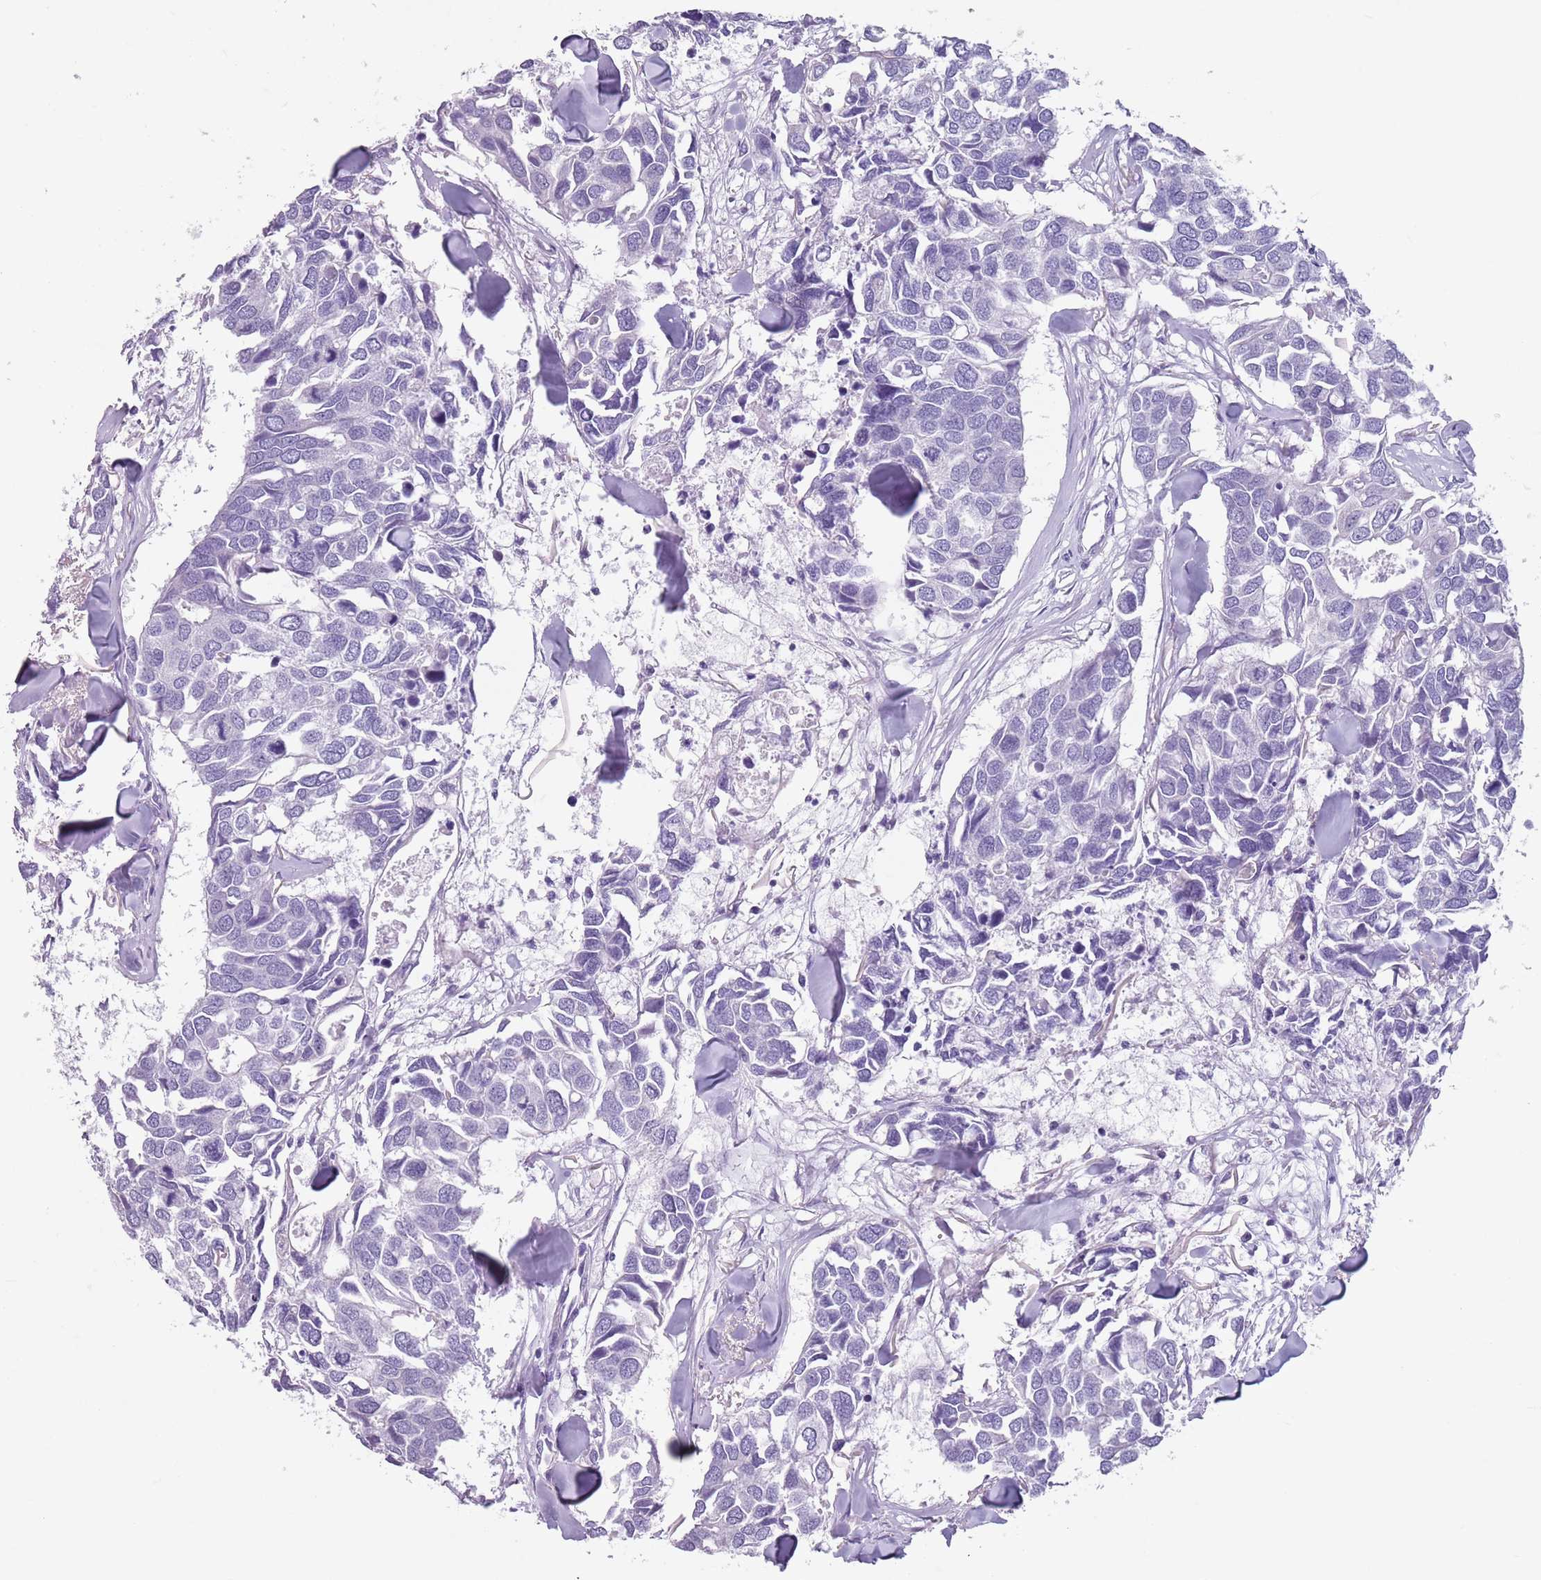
{"staining": {"intensity": "negative", "quantity": "none", "location": "none"}, "tissue": "breast cancer", "cell_type": "Tumor cells", "image_type": "cancer", "snomed": [{"axis": "morphology", "description": "Duct carcinoma"}, {"axis": "topography", "description": "Breast"}], "caption": "This histopathology image is of breast cancer stained with immunohistochemistry to label a protein in brown with the nuclei are counter-stained blue. There is no expression in tumor cells.", "gene": "SPESP1", "patient": {"sex": "female", "age": 83}}